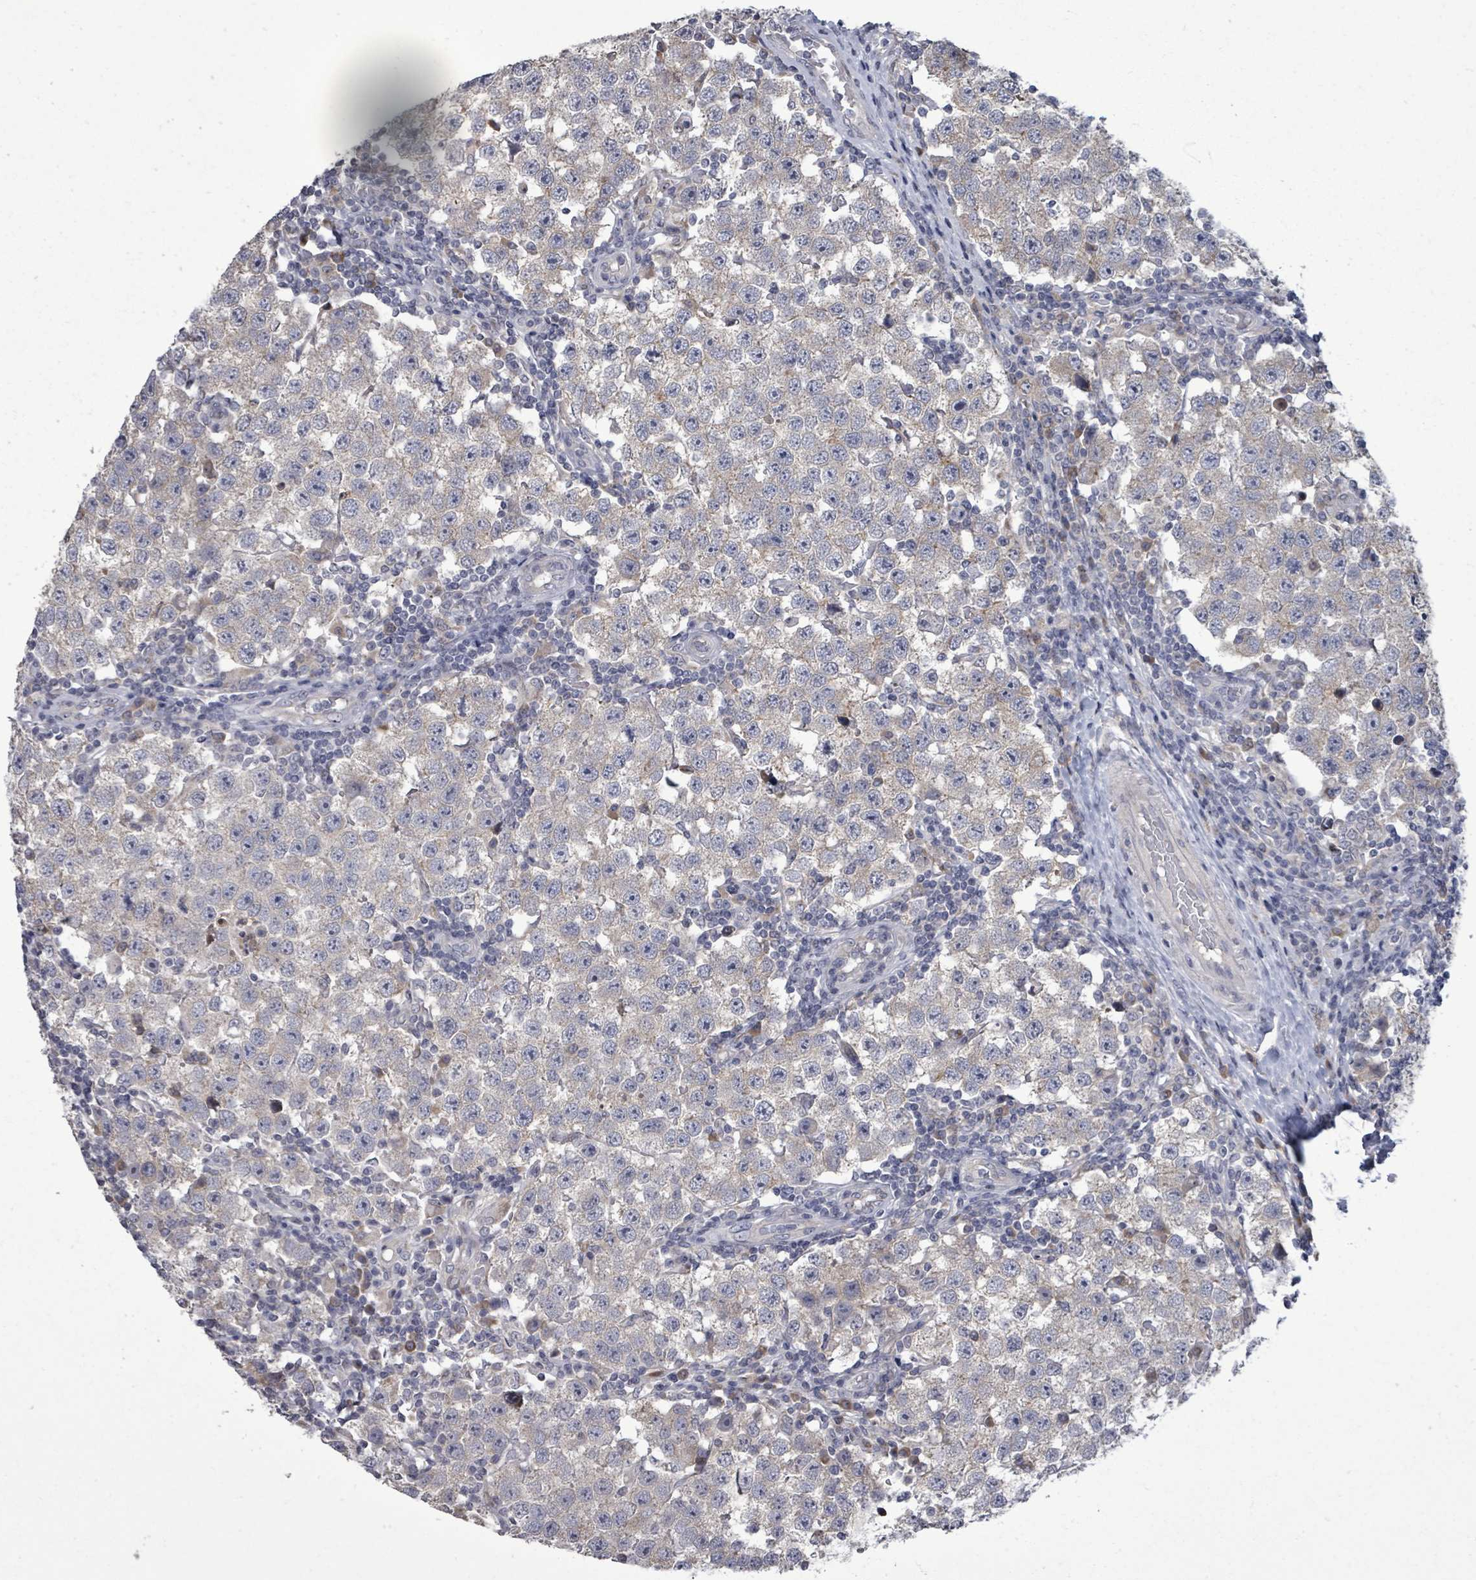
{"staining": {"intensity": "negative", "quantity": "none", "location": "none"}, "tissue": "testis cancer", "cell_type": "Tumor cells", "image_type": "cancer", "snomed": [{"axis": "morphology", "description": "Seminoma, NOS"}, {"axis": "topography", "description": "Testis"}], "caption": "DAB immunohistochemical staining of human testis seminoma demonstrates no significant expression in tumor cells.", "gene": "POMGNT2", "patient": {"sex": "male", "age": 34}}